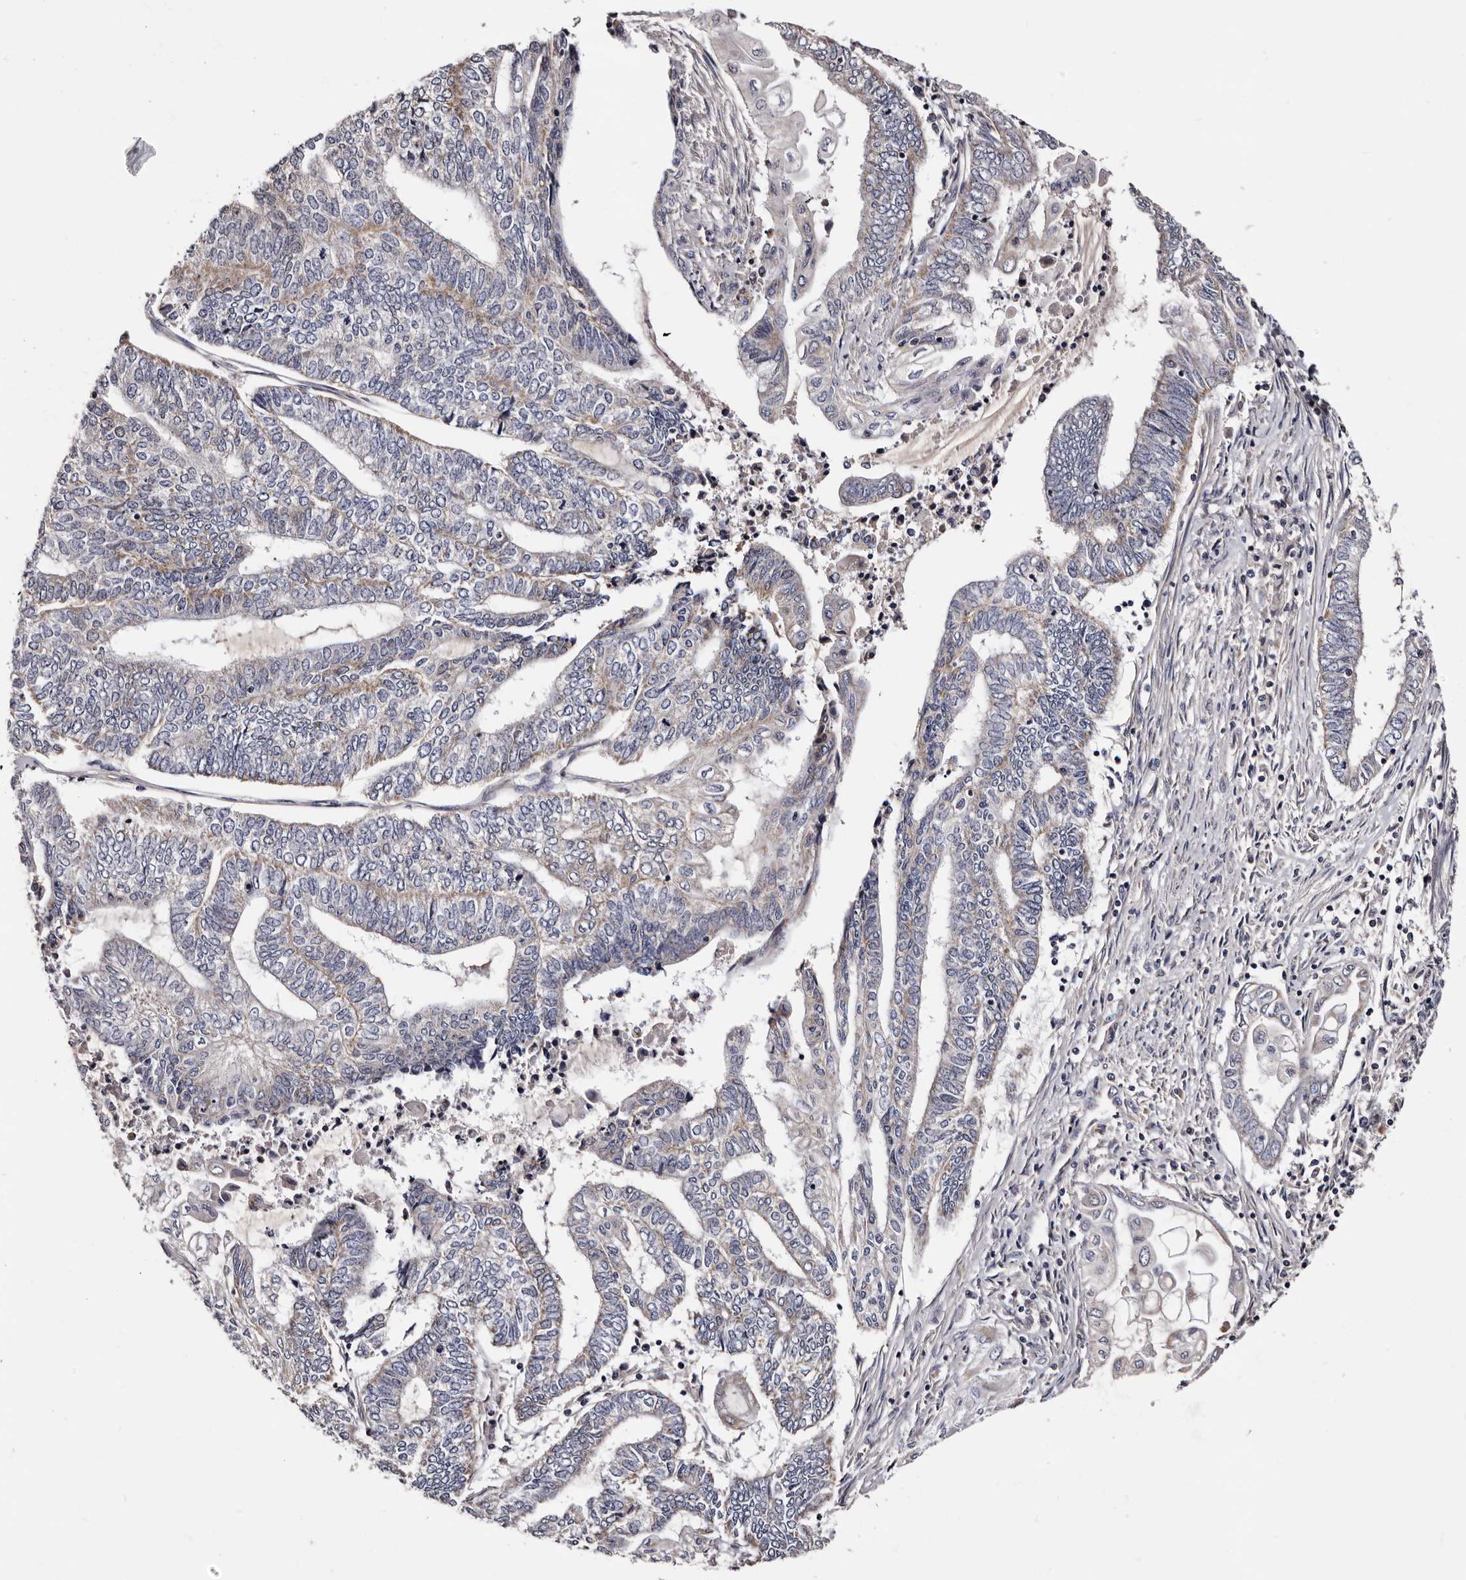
{"staining": {"intensity": "weak", "quantity": "25%-75%", "location": "cytoplasmic/membranous"}, "tissue": "endometrial cancer", "cell_type": "Tumor cells", "image_type": "cancer", "snomed": [{"axis": "morphology", "description": "Adenocarcinoma, NOS"}, {"axis": "topography", "description": "Uterus"}, {"axis": "topography", "description": "Endometrium"}], "caption": "Adenocarcinoma (endometrial) stained with a brown dye exhibits weak cytoplasmic/membranous positive expression in about 25%-75% of tumor cells.", "gene": "TAF4B", "patient": {"sex": "female", "age": 70}}